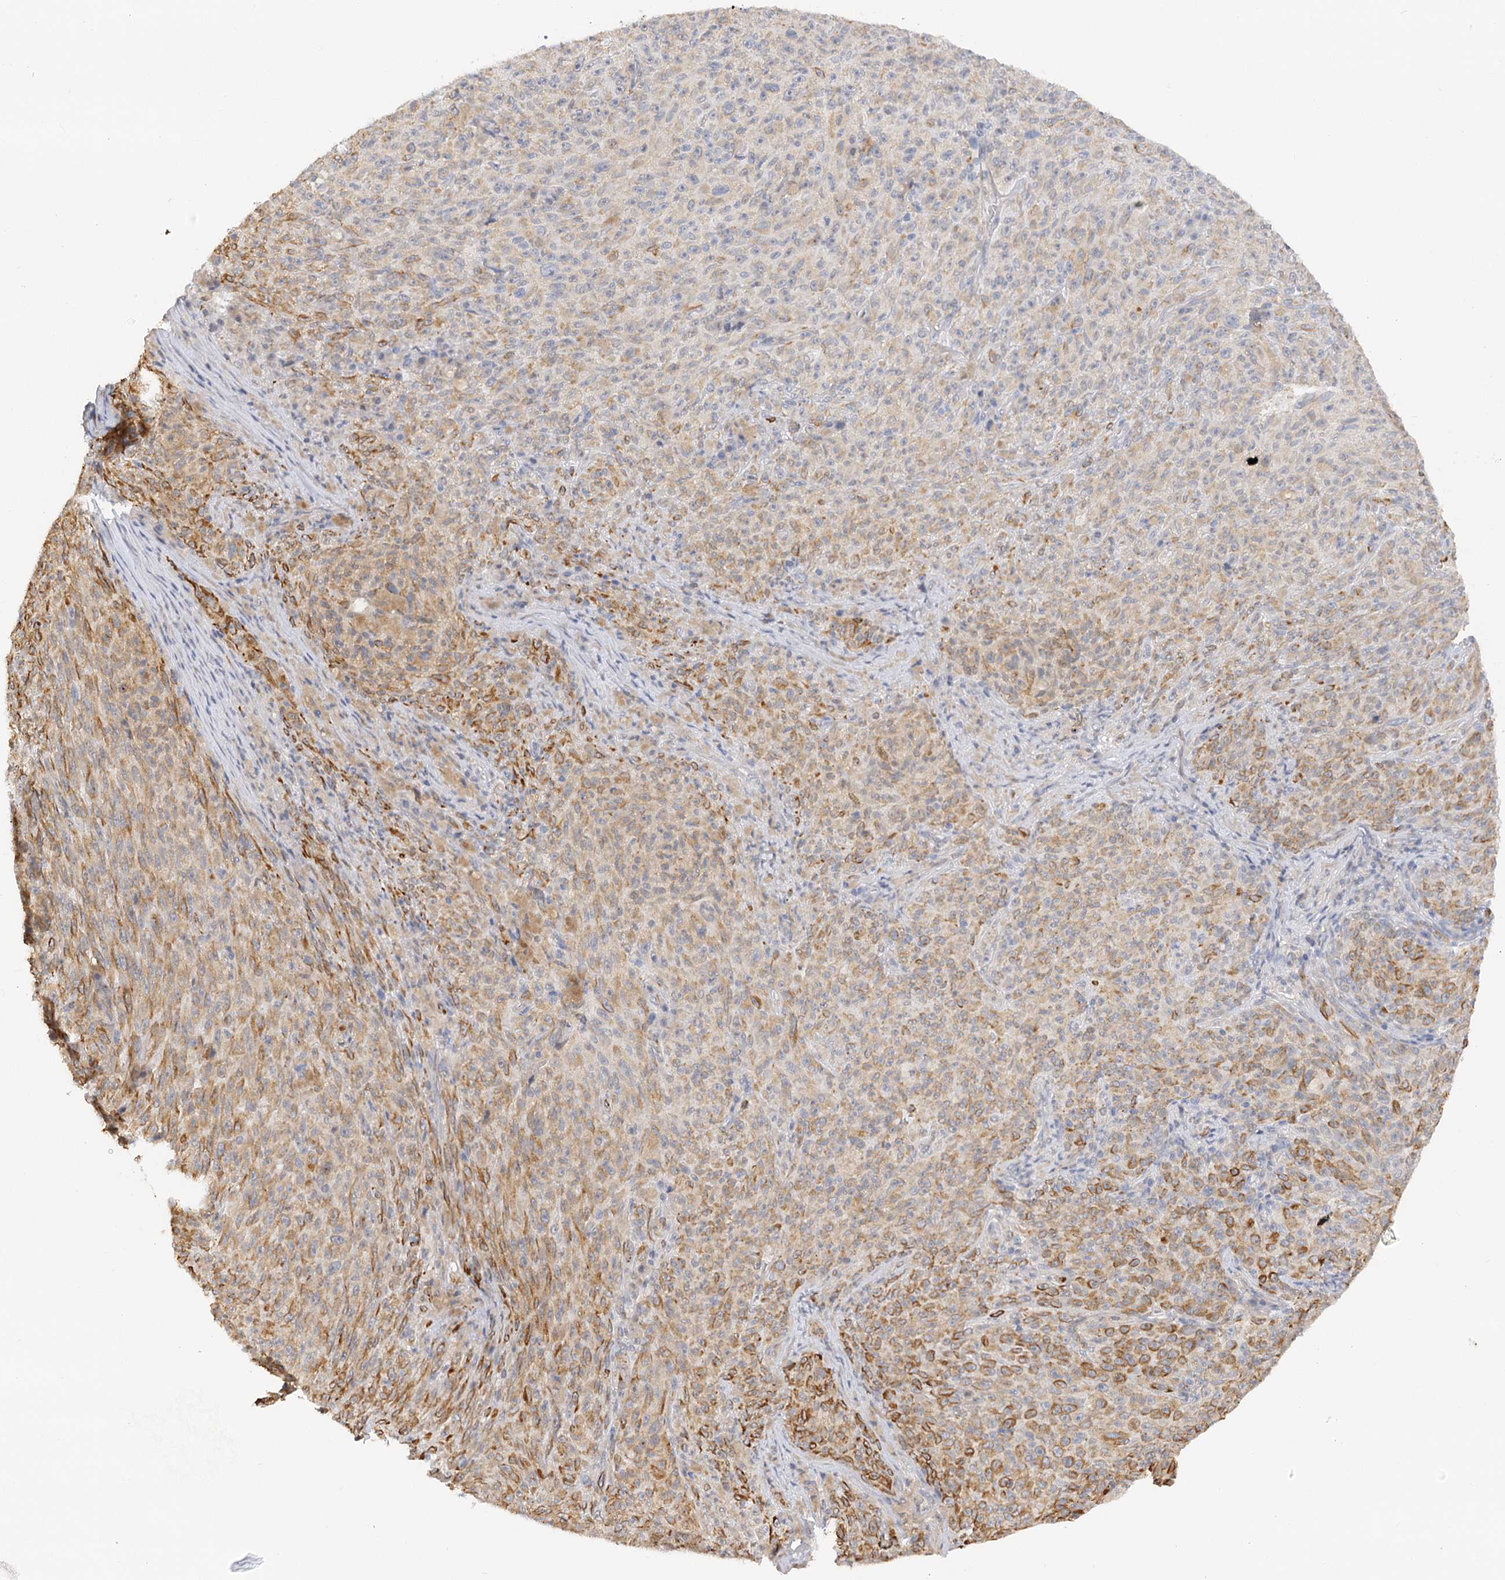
{"staining": {"intensity": "moderate", "quantity": ">75%", "location": "cytoplasmic/membranous"}, "tissue": "melanoma", "cell_type": "Tumor cells", "image_type": "cancer", "snomed": [{"axis": "morphology", "description": "Malignant melanoma, NOS"}, {"axis": "topography", "description": "Skin"}], "caption": "Immunohistochemical staining of malignant melanoma displays medium levels of moderate cytoplasmic/membranous positivity in approximately >75% of tumor cells.", "gene": "NELL2", "patient": {"sex": "female", "age": 82}}